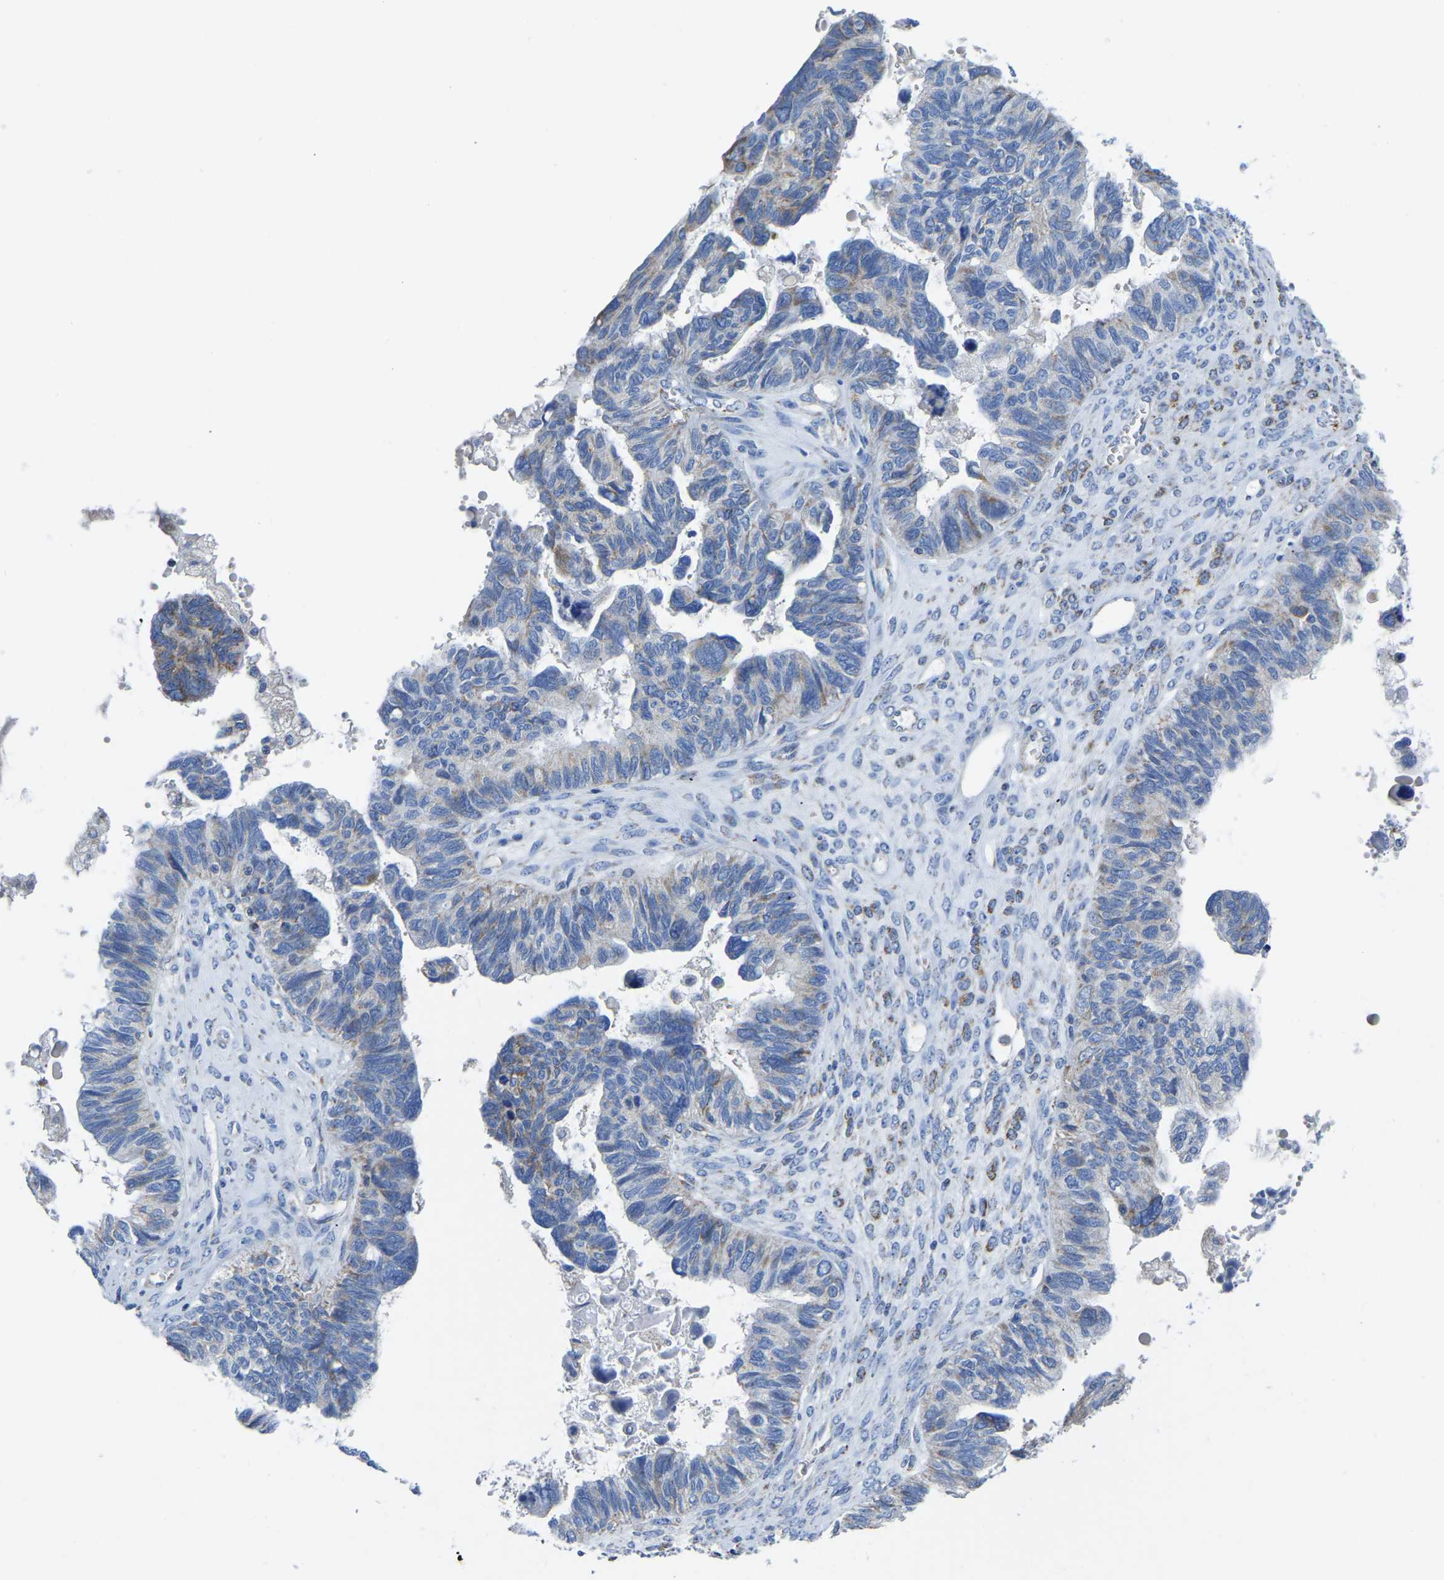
{"staining": {"intensity": "negative", "quantity": "none", "location": "none"}, "tissue": "ovarian cancer", "cell_type": "Tumor cells", "image_type": "cancer", "snomed": [{"axis": "morphology", "description": "Cystadenocarcinoma, serous, NOS"}, {"axis": "topography", "description": "Ovary"}], "caption": "Immunohistochemistry (IHC) image of neoplastic tissue: human serous cystadenocarcinoma (ovarian) stained with DAB (3,3'-diaminobenzidine) reveals no significant protein staining in tumor cells.", "gene": "ETFA", "patient": {"sex": "female", "age": 79}}